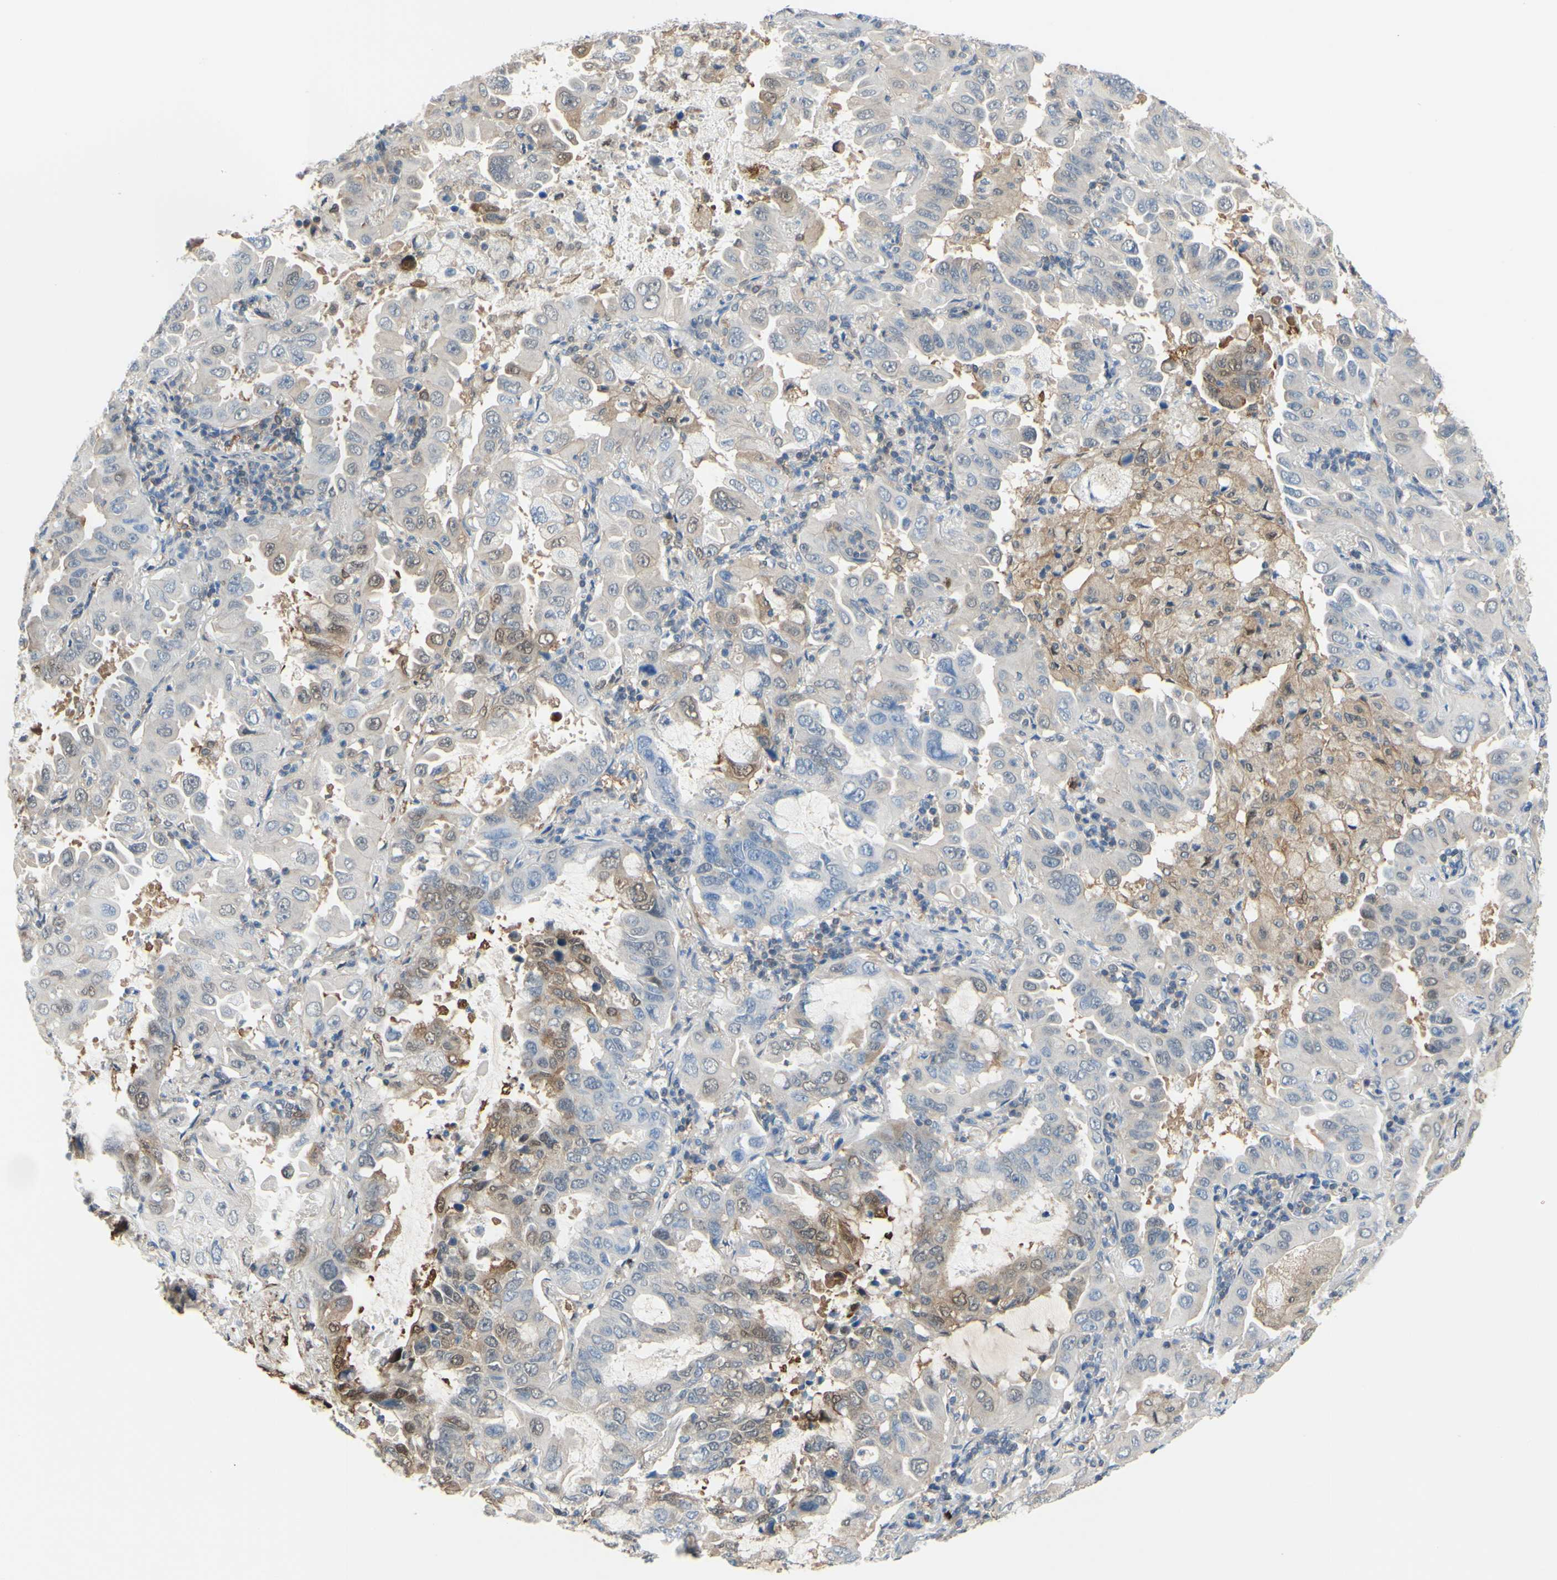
{"staining": {"intensity": "moderate", "quantity": "25%-75%", "location": "cytoplasmic/membranous"}, "tissue": "lung cancer", "cell_type": "Tumor cells", "image_type": "cancer", "snomed": [{"axis": "morphology", "description": "Adenocarcinoma, NOS"}, {"axis": "topography", "description": "Lung"}], "caption": "Protein expression analysis of human adenocarcinoma (lung) reveals moderate cytoplasmic/membranous expression in approximately 25%-75% of tumor cells. (Brightfield microscopy of DAB IHC at high magnification).", "gene": "UPK3B", "patient": {"sex": "male", "age": 64}}